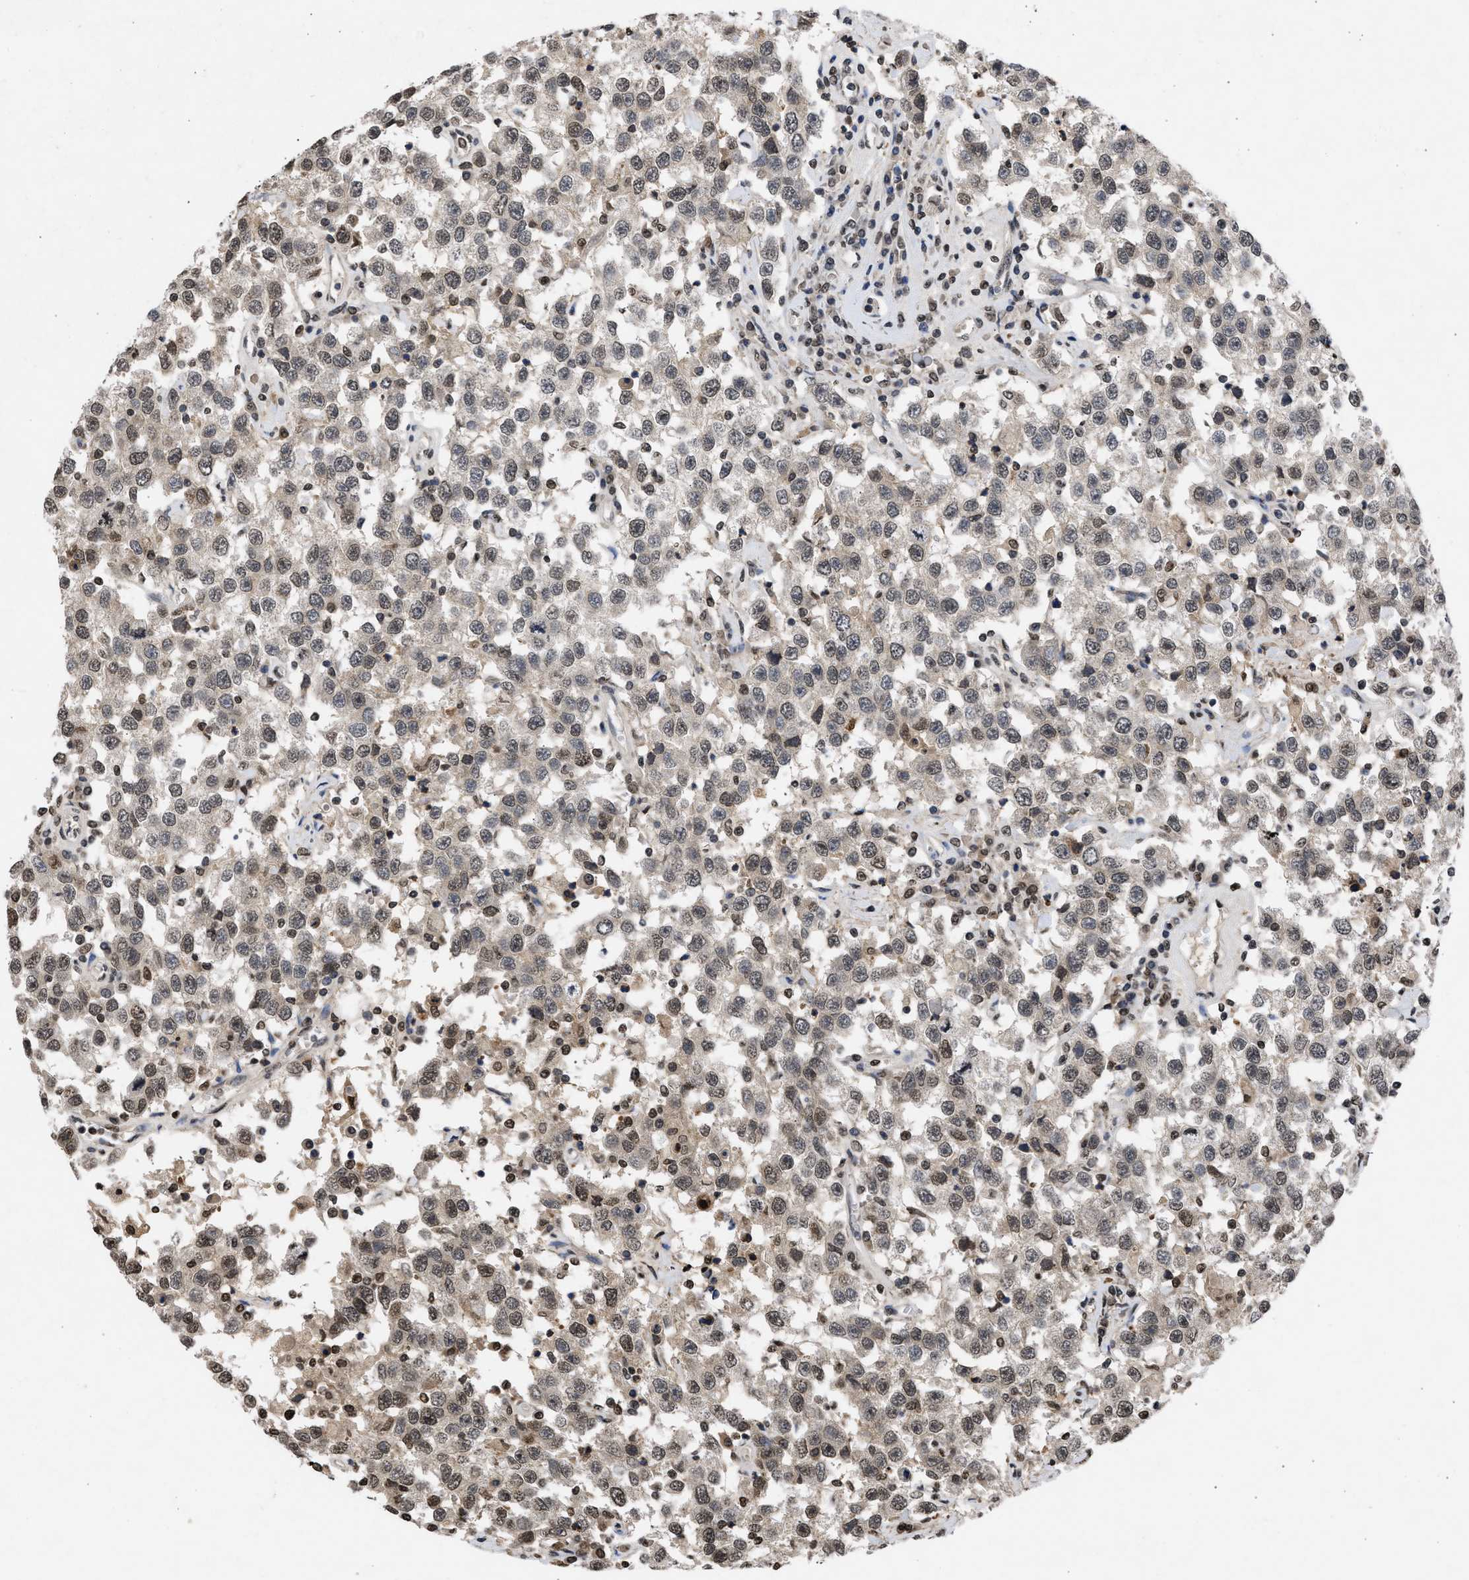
{"staining": {"intensity": "weak", "quantity": "25%-75%", "location": "nuclear"}, "tissue": "testis cancer", "cell_type": "Tumor cells", "image_type": "cancer", "snomed": [{"axis": "morphology", "description": "Seminoma, NOS"}, {"axis": "topography", "description": "Testis"}], "caption": "A photomicrograph showing weak nuclear expression in approximately 25%-75% of tumor cells in testis cancer (seminoma), as visualized by brown immunohistochemical staining.", "gene": "NUP35", "patient": {"sex": "male", "age": 41}}